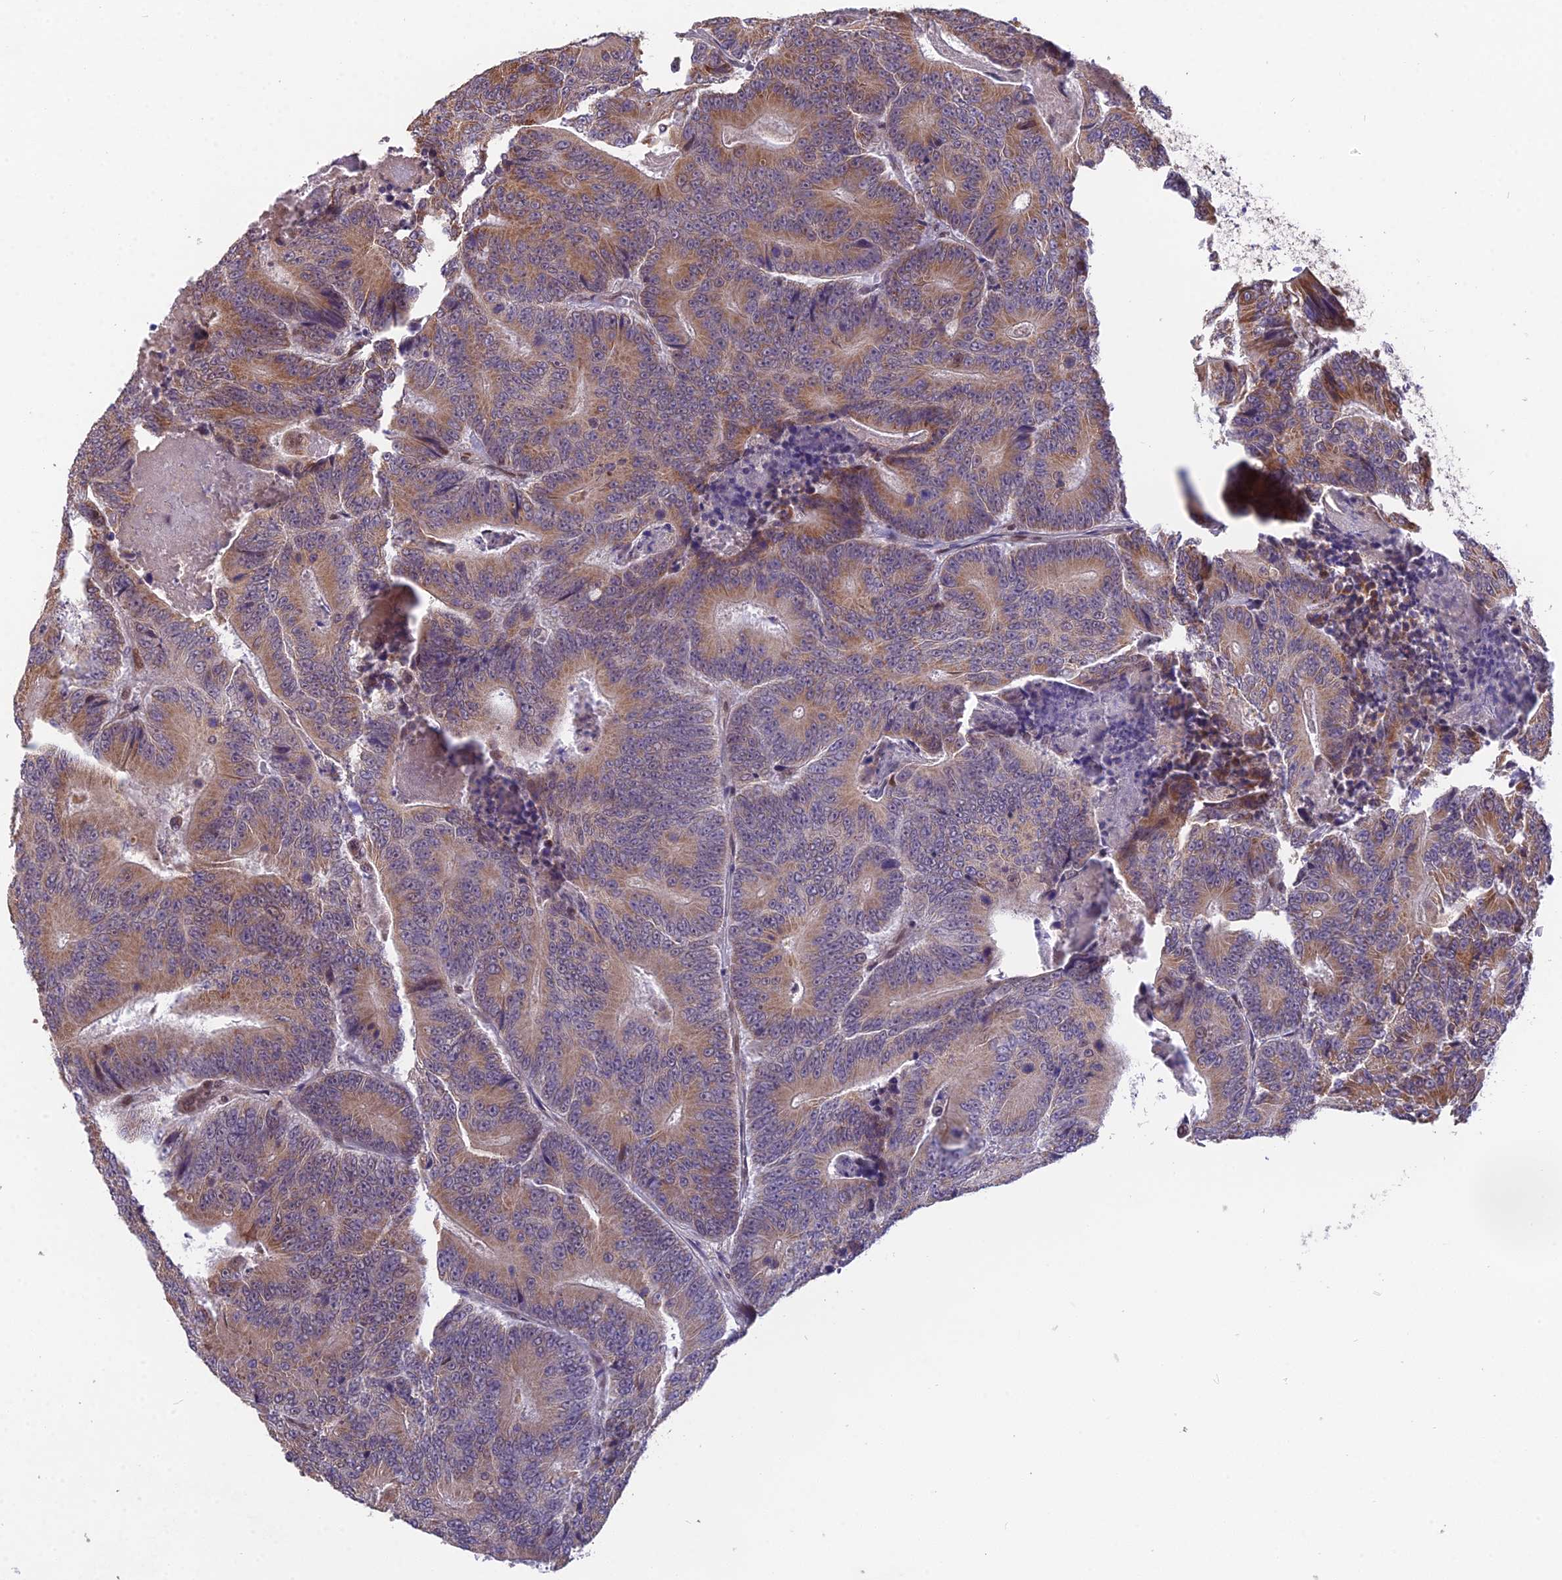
{"staining": {"intensity": "moderate", "quantity": ">75%", "location": "cytoplasmic/membranous"}, "tissue": "colorectal cancer", "cell_type": "Tumor cells", "image_type": "cancer", "snomed": [{"axis": "morphology", "description": "Adenocarcinoma, NOS"}, {"axis": "topography", "description": "Colon"}], "caption": "Moderate cytoplasmic/membranous staining is identified in approximately >75% of tumor cells in colorectal adenocarcinoma. (Stains: DAB (3,3'-diaminobenzidine) in brown, nuclei in blue, Microscopy: brightfield microscopy at high magnification).", "gene": "CYP2R1", "patient": {"sex": "male", "age": 83}}